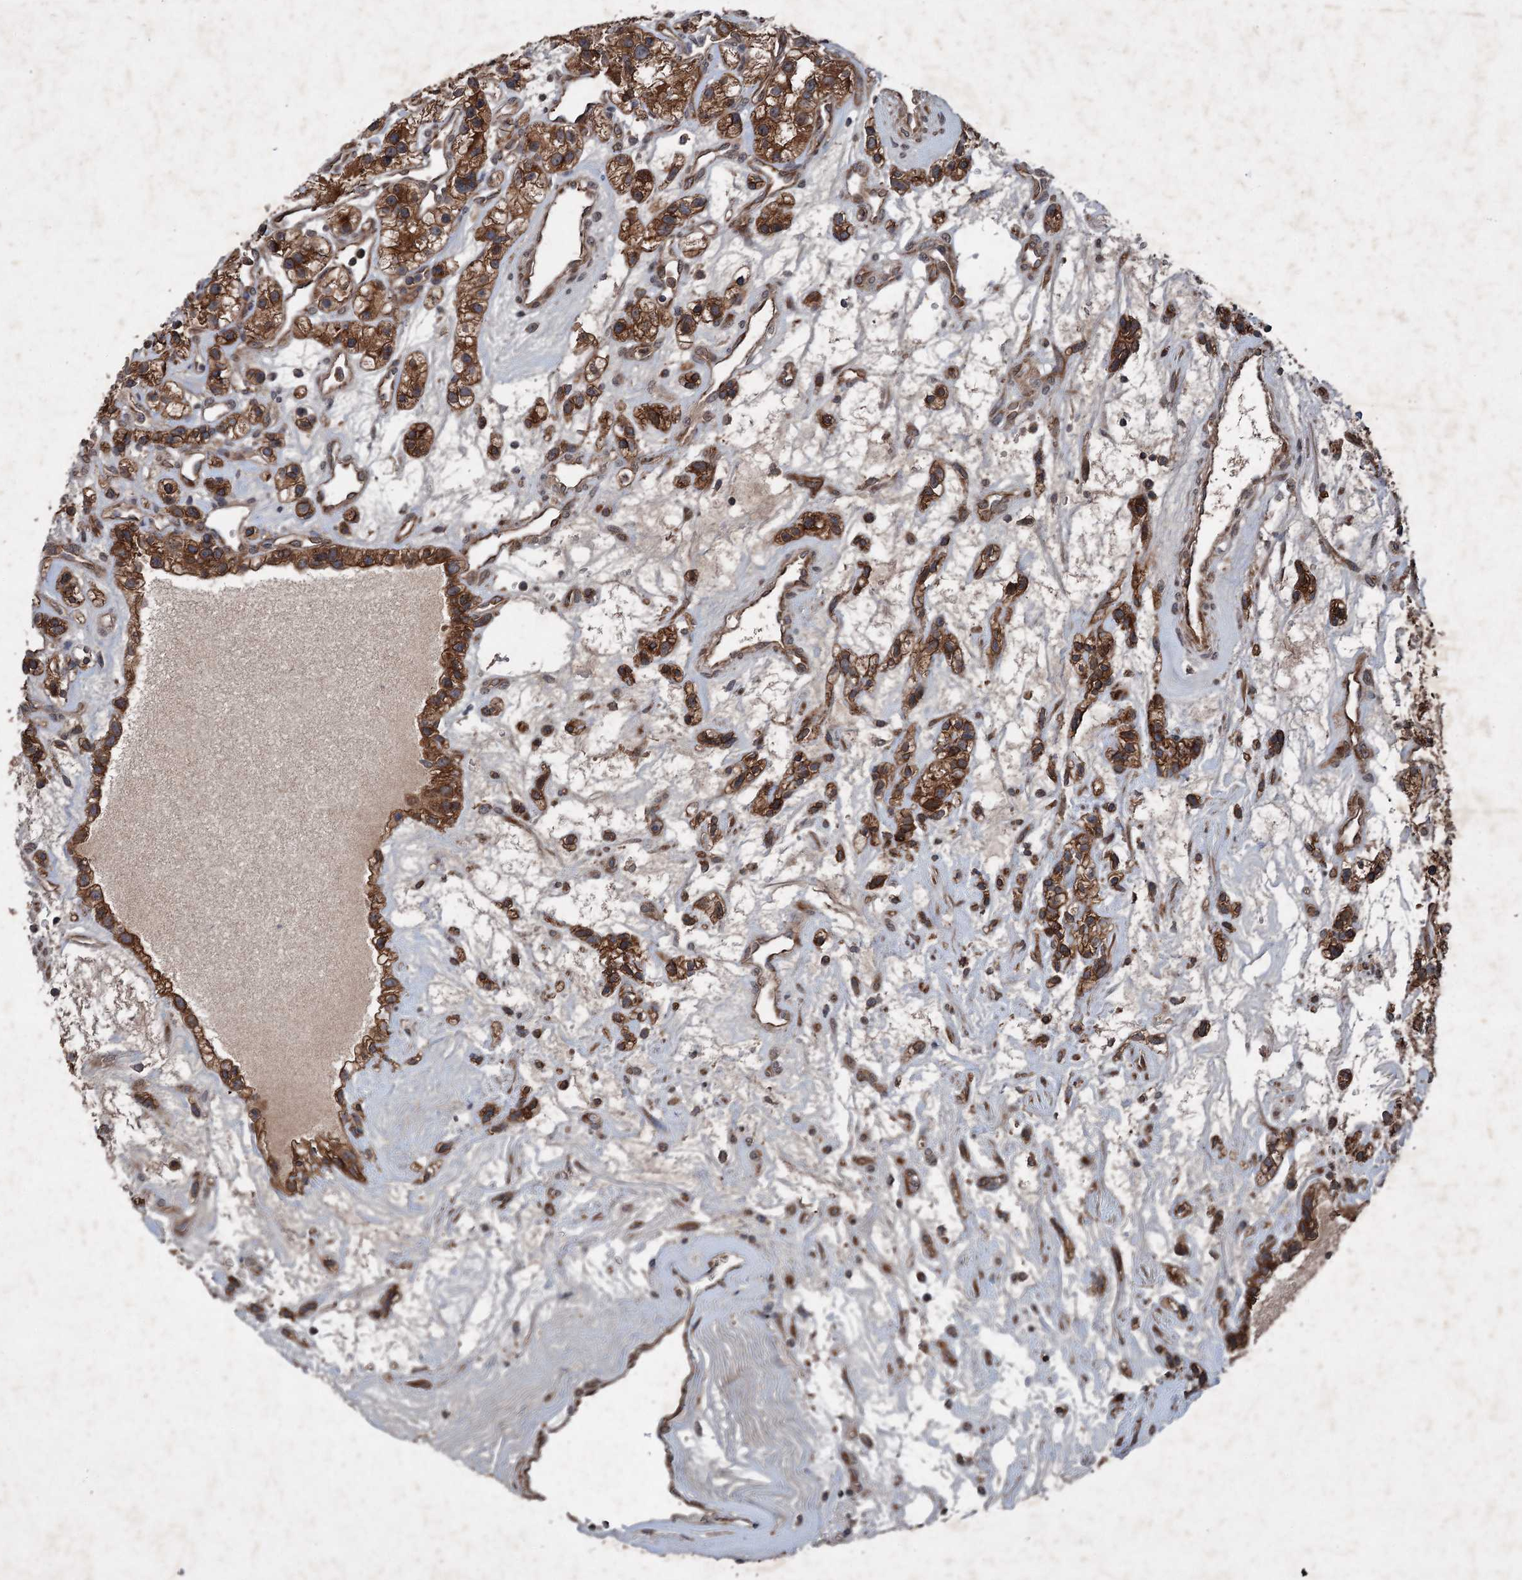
{"staining": {"intensity": "strong", "quantity": ">75%", "location": "cytoplasmic/membranous"}, "tissue": "renal cancer", "cell_type": "Tumor cells", "image_type": "cancer", "snomed": [{"axis": "morphology", "description": "Adenocarcinoma, NOS"}, {"axis": "topography", "description": "Kidney"}], "caption": "Immunohistochemical staining of human adenocarcinoma (renal) demonstrates high levels of strong cytoplasmic/membranous expression in about >75% of tumor cells. (Stains: DAB in brown, nuclei in blue, Microscopy: brightfield microscopy at high magnification).", "gene": "ALAS1", "patient": {"sex": "female", "age": 57}}